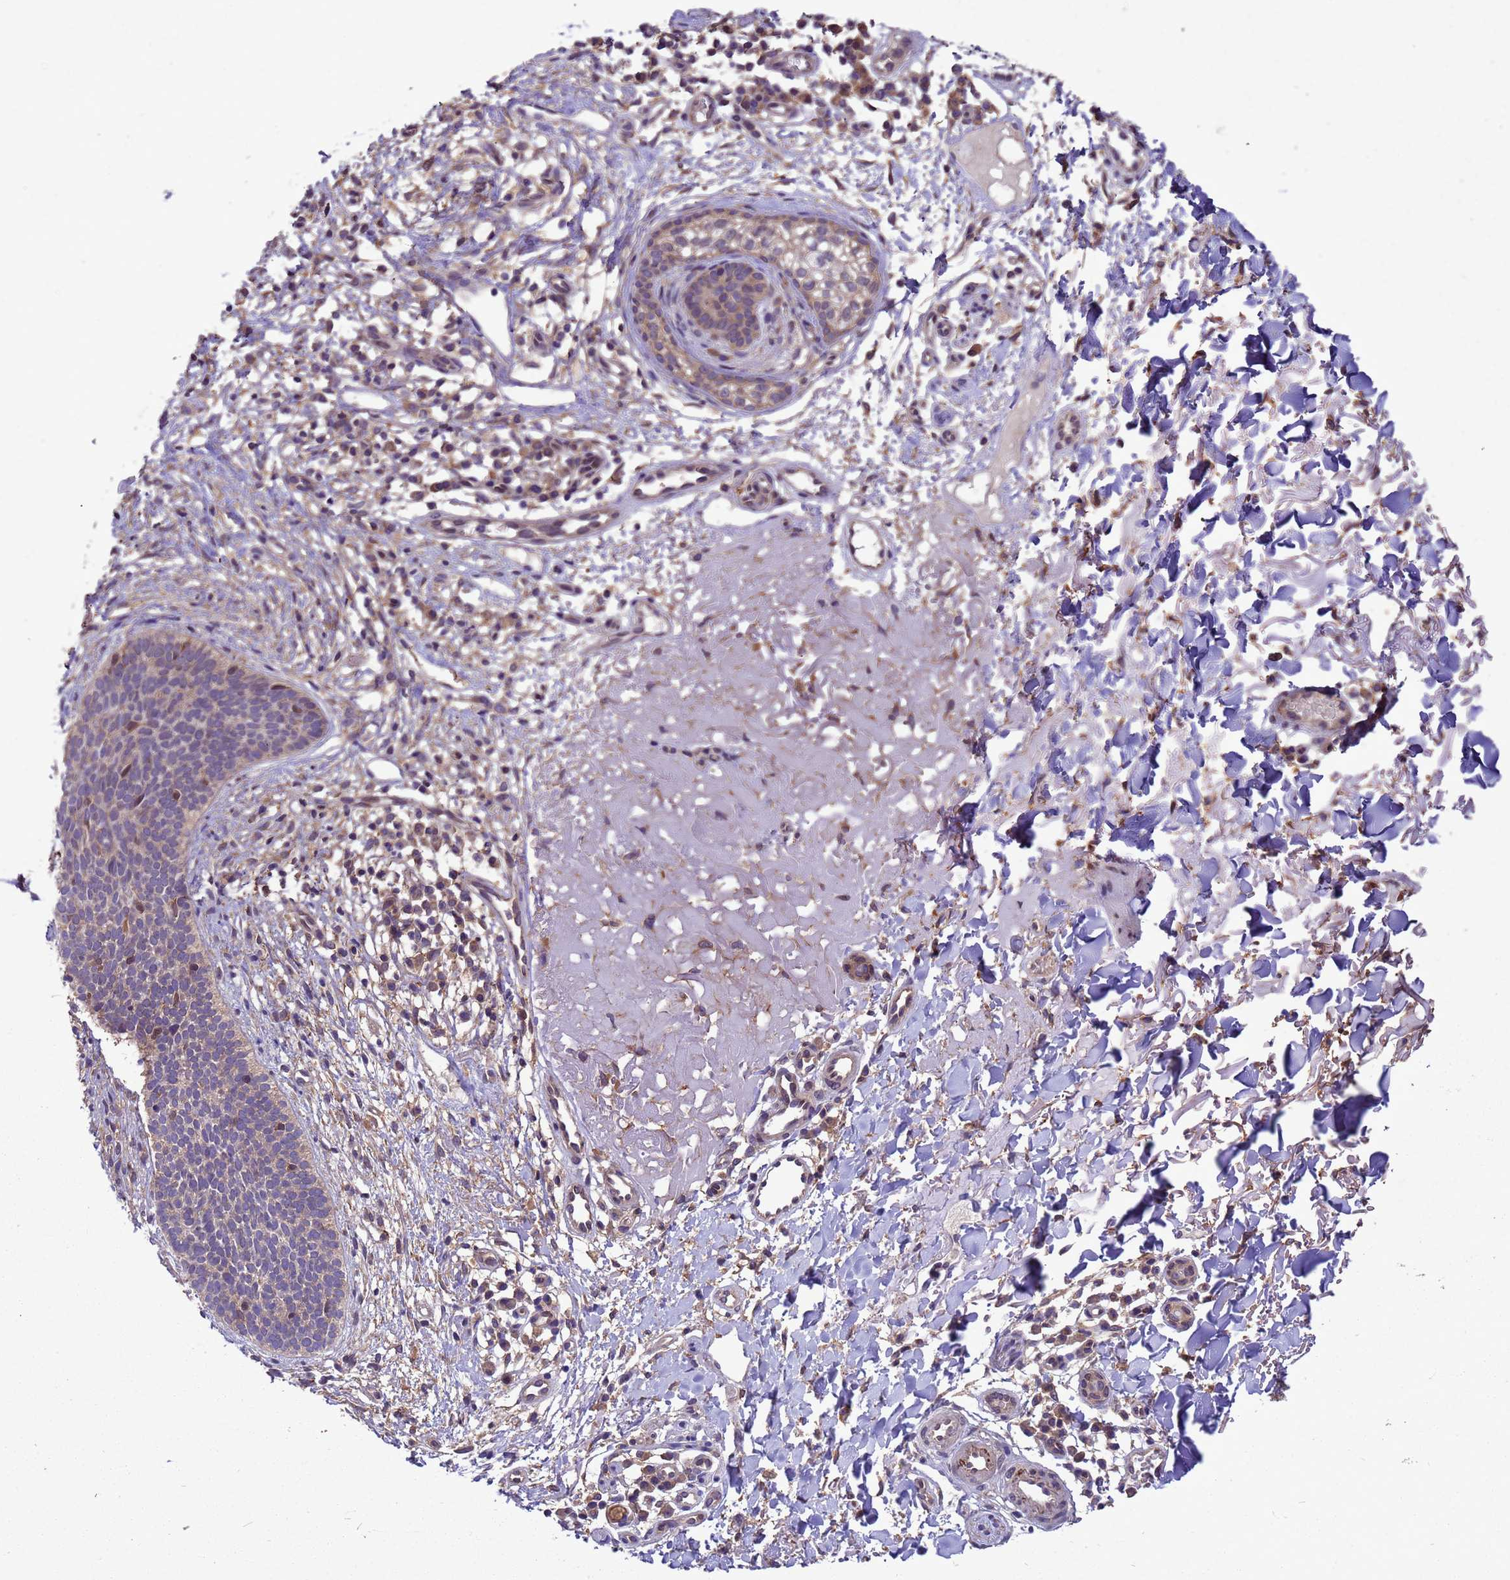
{"staining": {"intensity": "weak", "quantity": "25%-75%", "location": "cytoplasmic/membranous"}, "tissue": "skin cancer", "cell_type": "Tumor cells", "image_type": "cancer", "snomed": [{"axis": "morphology", "description": "Basal cell carcinoma"}, {"axis": "topography", "description": "Skin"}], "caption": "Tumor cells demonstrate low levels of weak cytoplasmic/membranous positivity in approximately 25%-75% of cells in human basal cell carcinoma (skin).", "gene": "ARHGAP12", "patient": {"sex": "male", "age": 84}}